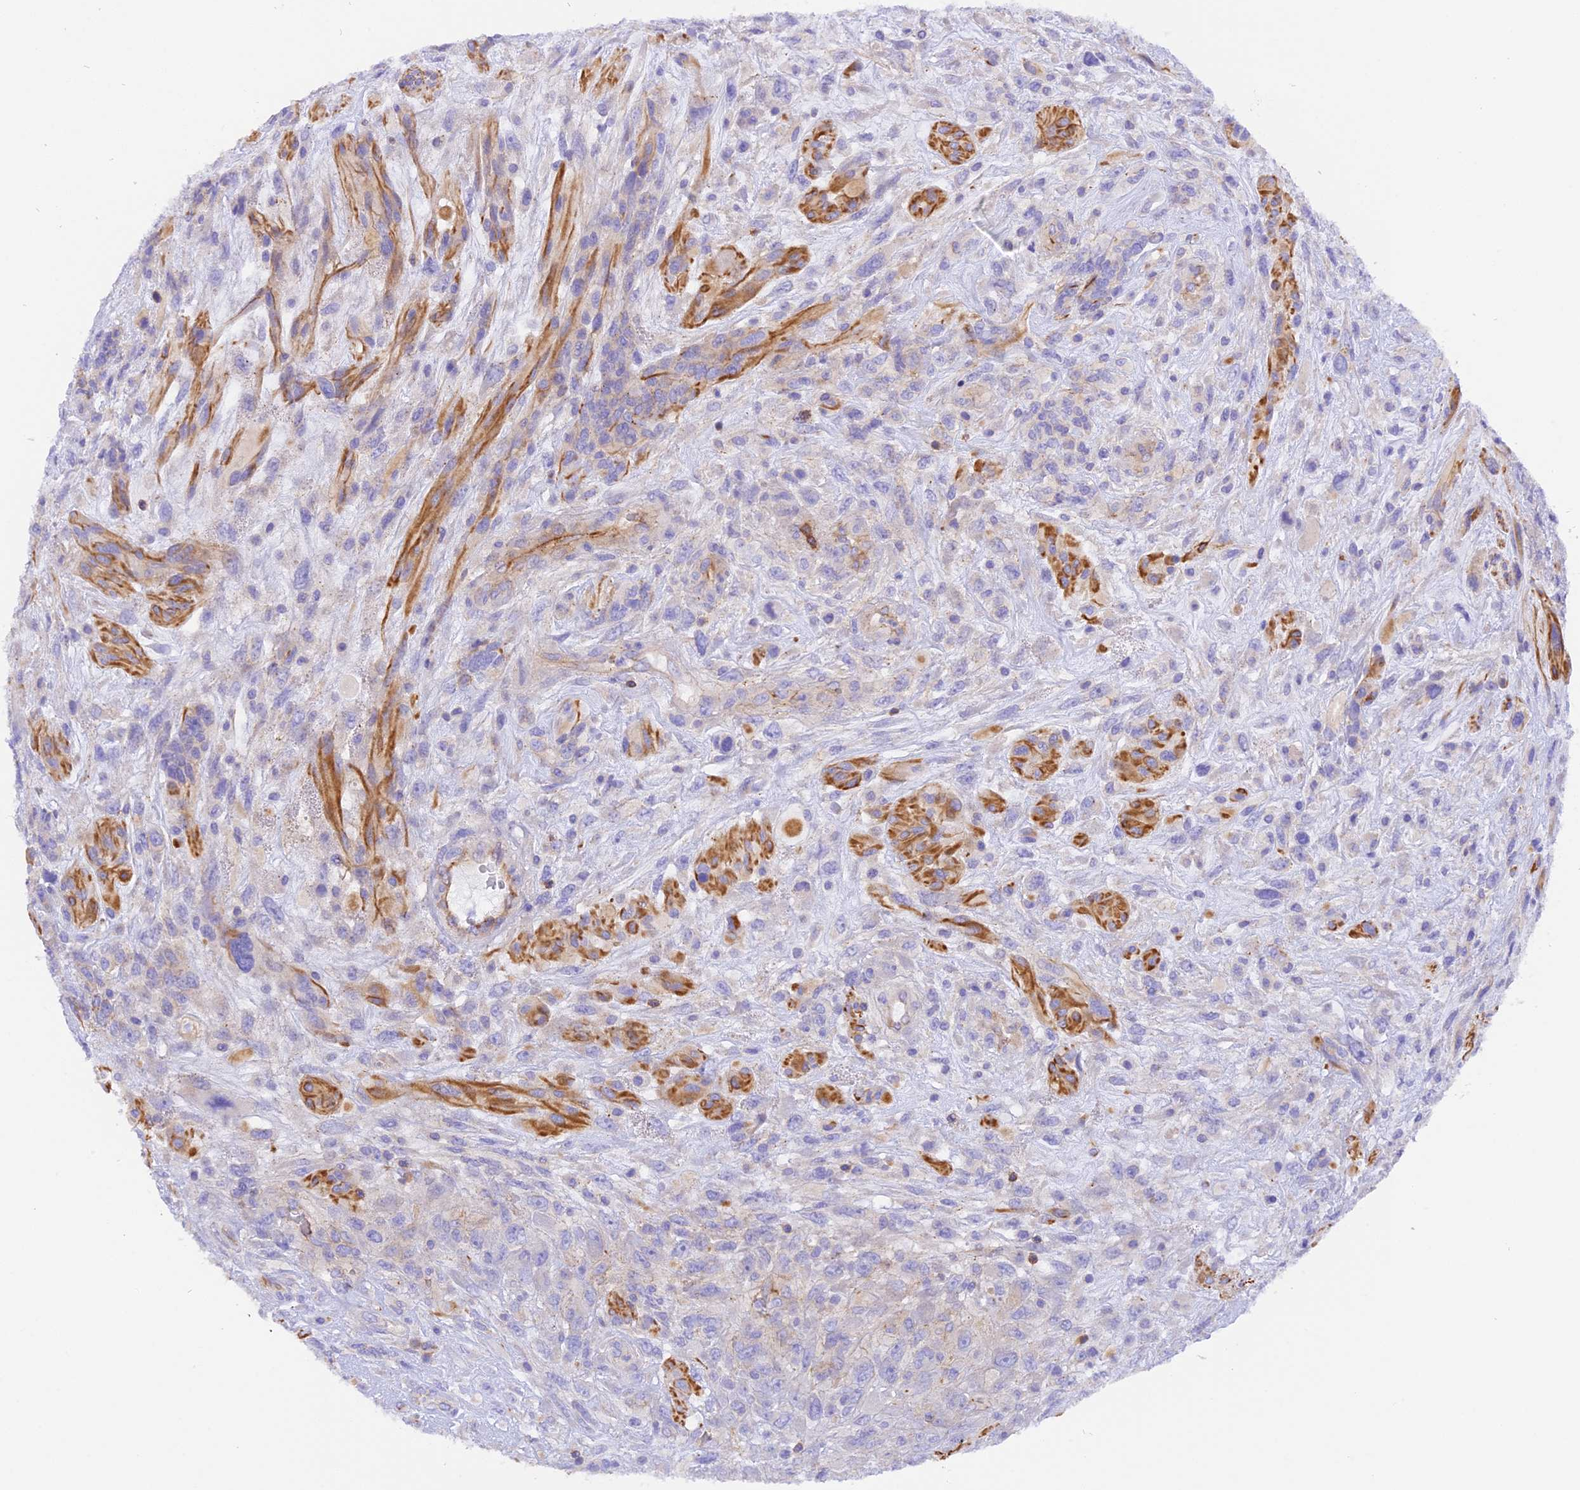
{"staining": {"intensity": "negative", "quantity": "none", "location": "none"}, "tissue": "glioma", "cell_type": "Tumor cells", "image_type": "cancer", "snomed": [{"axis": "morphology", "description": "Glioma, malignant, High grade"}, {"axis": "topography", "description": "Brain"}], "caption": "There is no significant staining in tumor cells of malignant glioma (high-grade).", "gene": "FAM193A", "patient": {"sex": "male", "age": 61}}